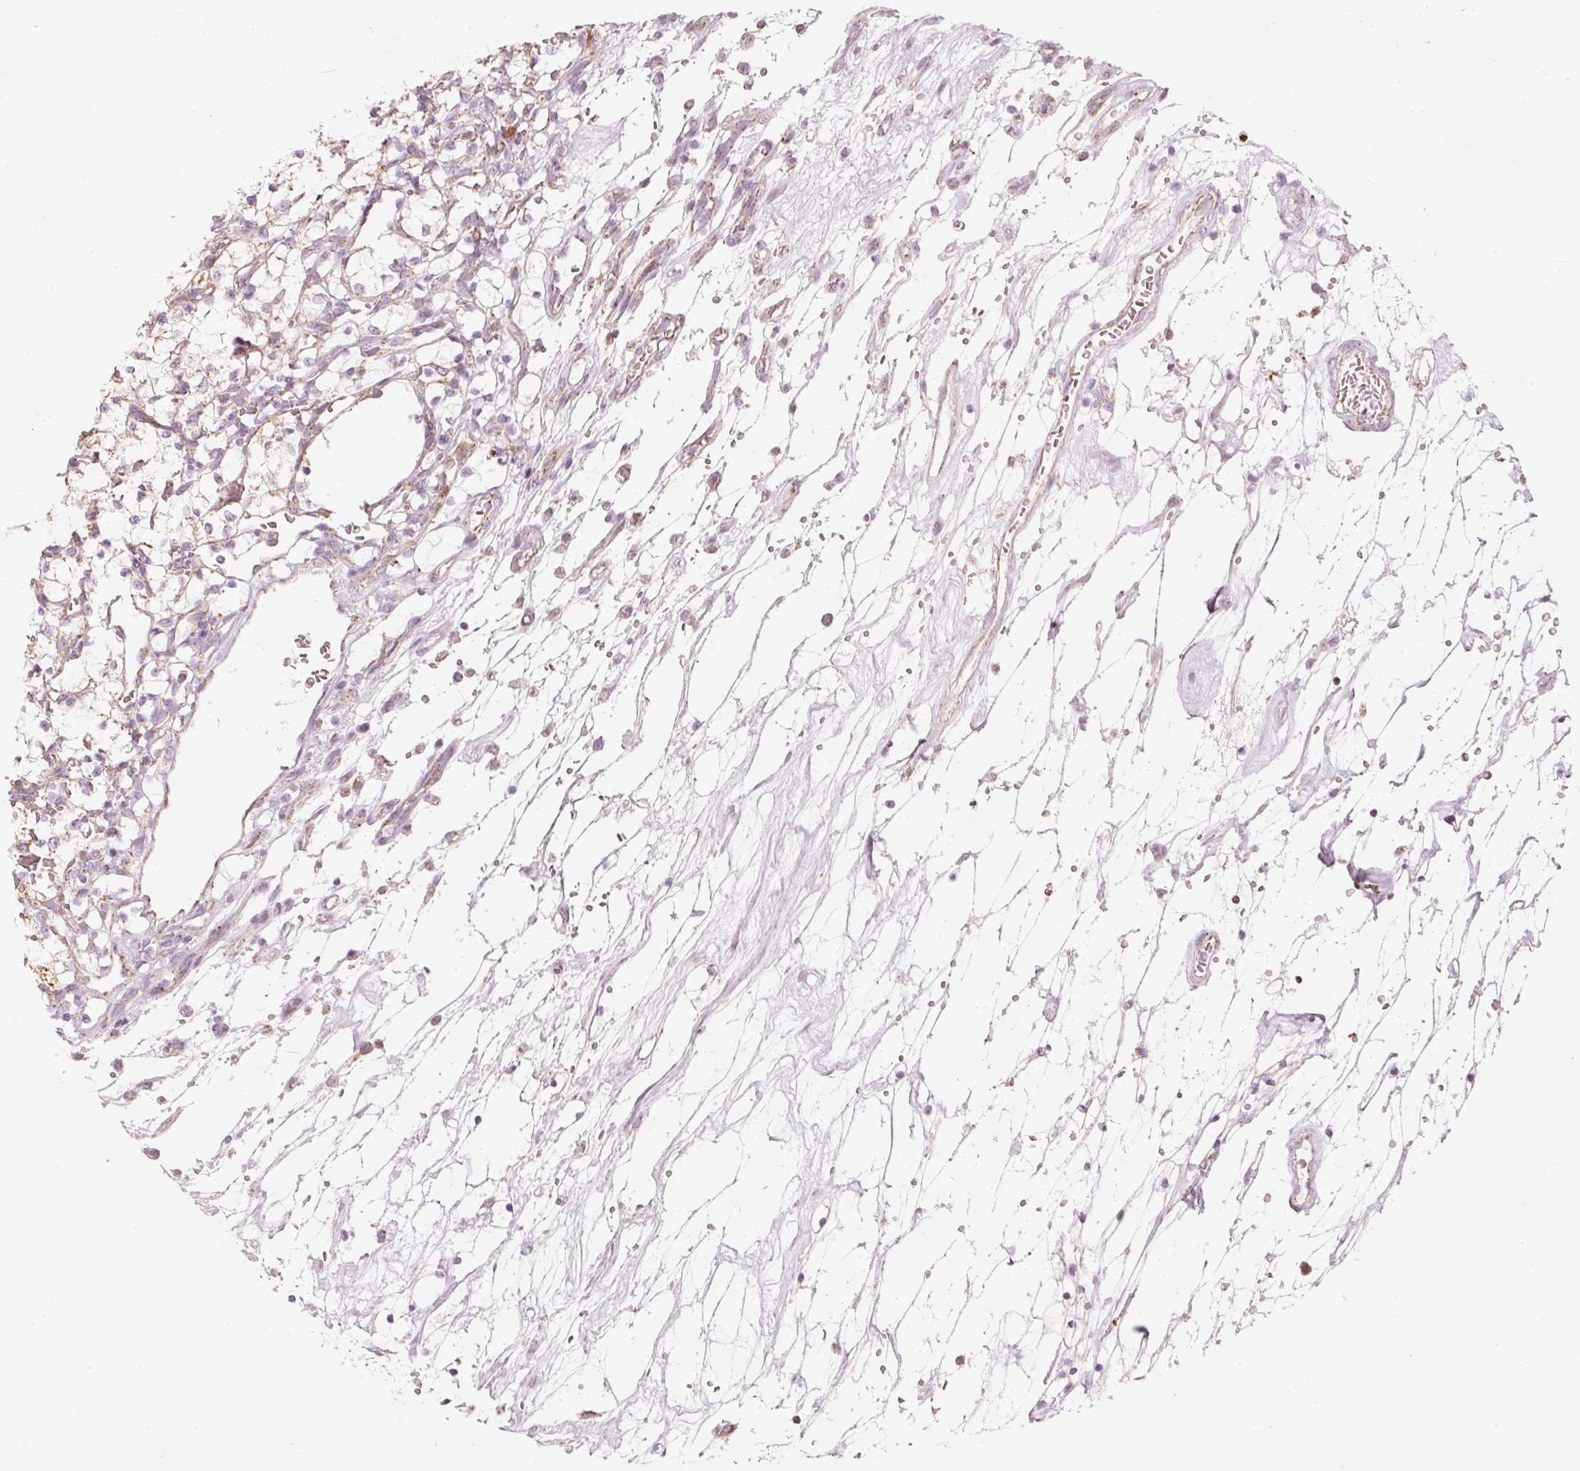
{"staining": {"intensity": "weak", "quantity": "25%-75%", "location": "cytoplasmic/membranous"}, "tissue": "renal cancer", "cell_type": "Tumor cells", "image_type": "cancer", "snomed": [{"axis": "morphology", "description": "Adenocarcinoma, NOS"}, {"axis": "topography", "description": "Kidney"}], "caption": "This is a histology image of immunohistochemistry (IHC) staining of renal cancer, which shows weak staining in the cytoplasmic/membranous of tumor cells.", "gene": "DUT", "patient": {"sex": "female", "age": 69}}